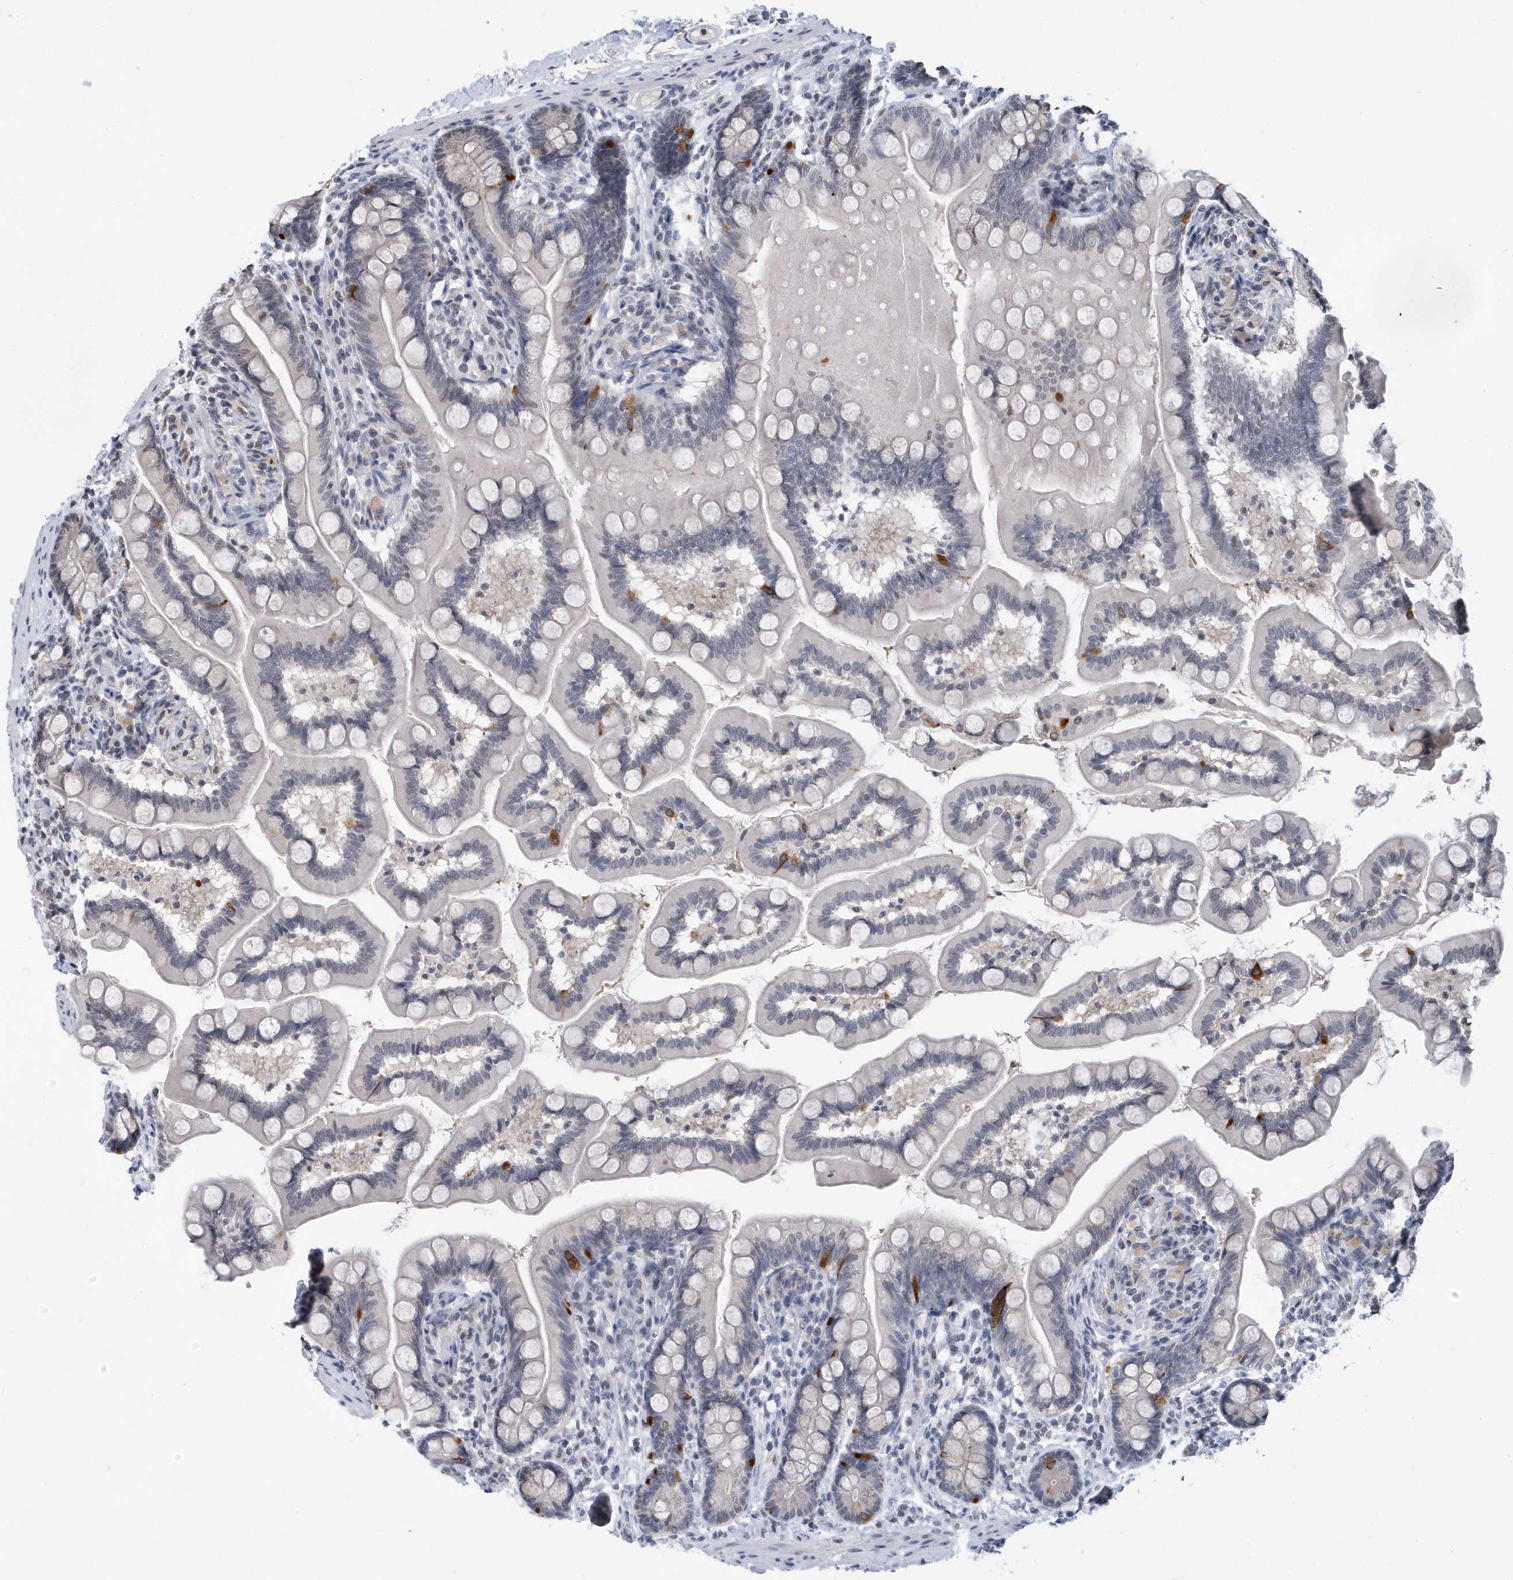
{"staining": {"intensity": "strong", "quantity": "<25%", "location": "cytoplasmic/membranous"}, "tissue": "small intestine", "cell_type": "Glandular cells", "image_type": "normal", "snomed": [{"axis": "morphology", "description": "Normal tissue, NOS"}, {"axis": "topography", "description": "Small intestine"}], "caption": "The image shows immunohistochemical staining of normal small intestine. There is strong cytoplasmic/membranous positivity is present in approximately <25% of glandular cells.", "gene": "VWA5B2", "patient": {"sex": "female", "age": 64}}